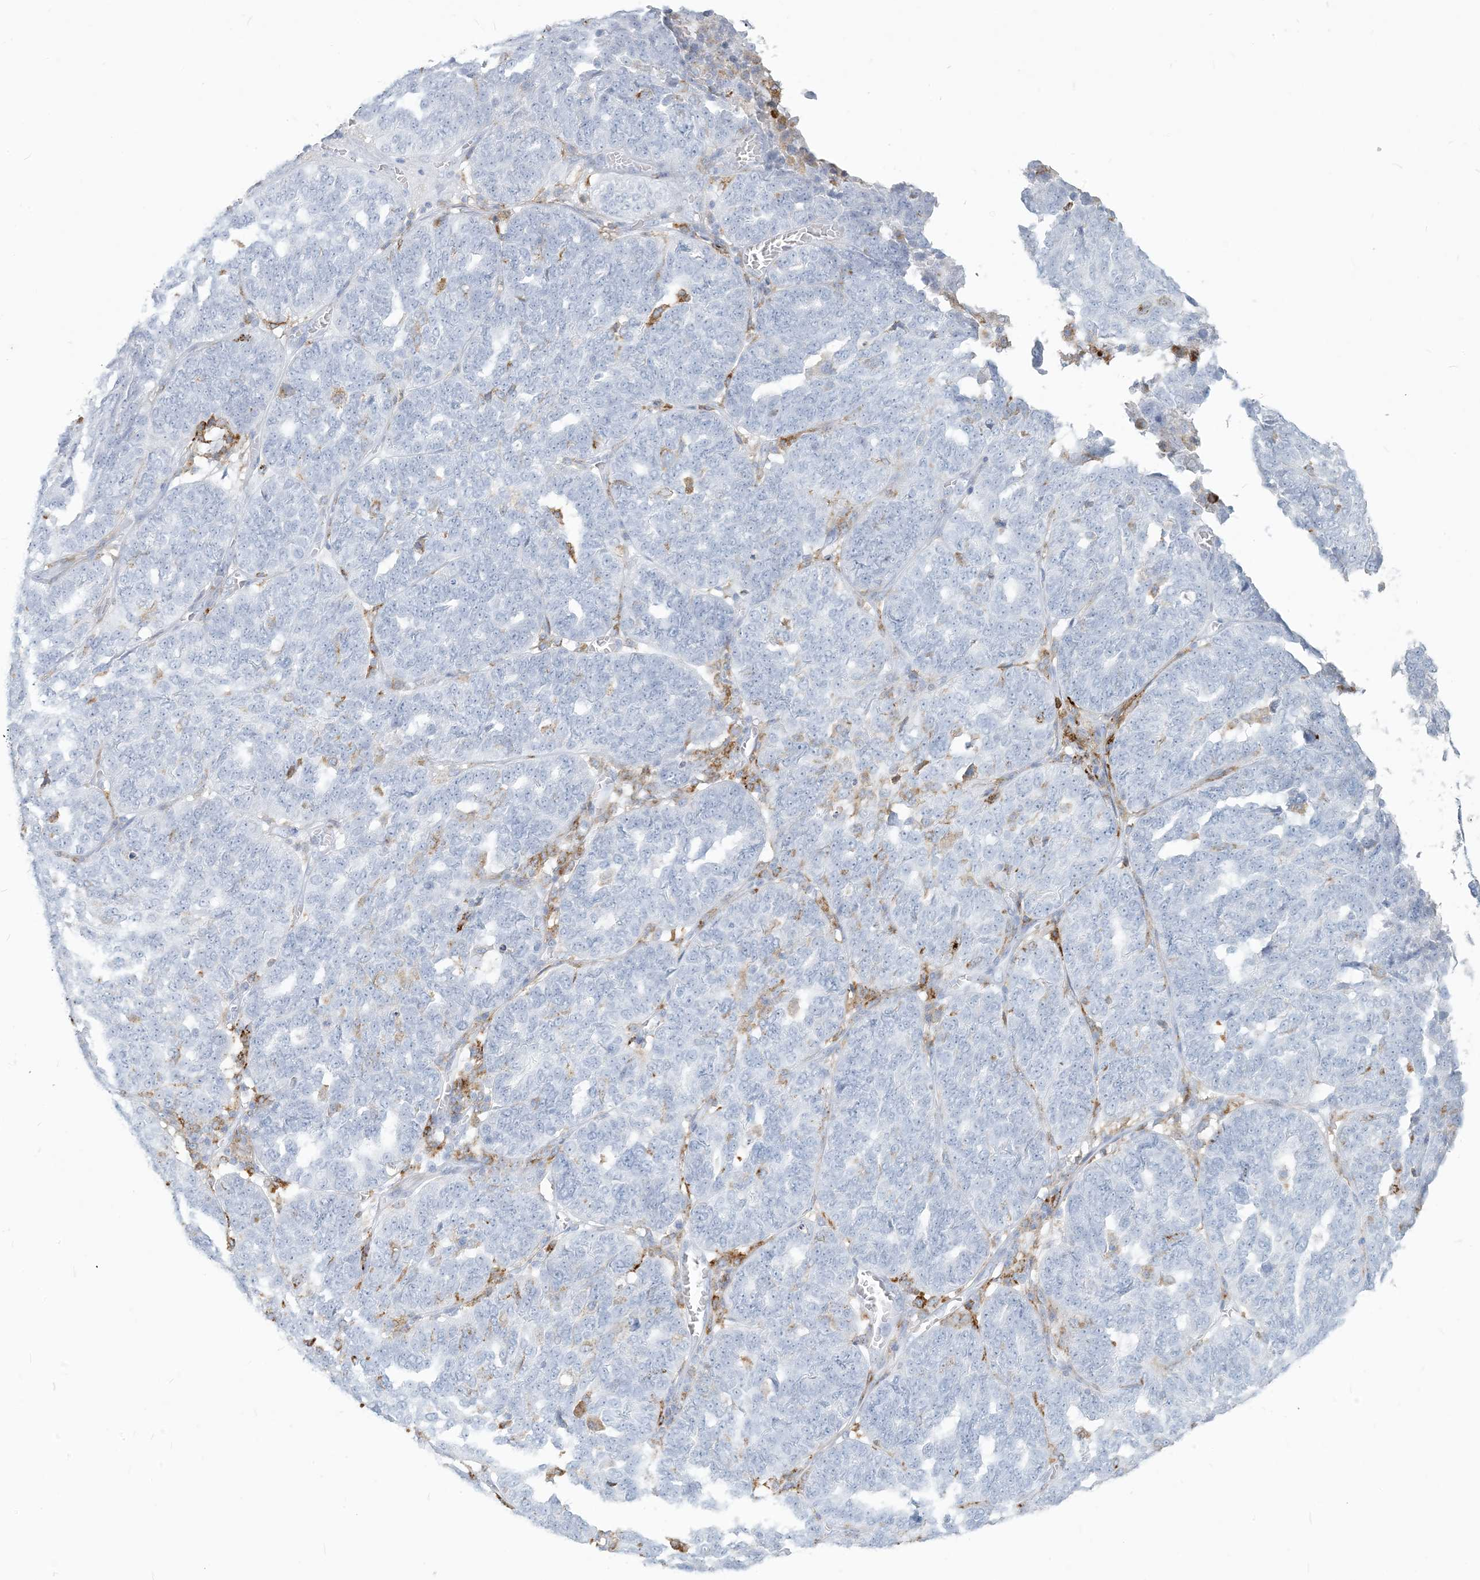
{"staining": {"intensity": "negative", "quantity": "none", "location": "none"}, "tissue": "ovarian cancer", "cell_type": "Tumor cells", "image_type": "cancer", "snomed": [{"axis": "morphology", "description": "Cystadenocarcinoma, serous, NOS"}, {"axis": "topography", "description": "Ovary"}], "caption": "Immunohistochemistry (IHC) of human ovarian serous cystadenocarcinoma displays no positivity in tumor cells.", "gene": "HLA-DRB1", "patient": {"sex": "female", "age": 59}}